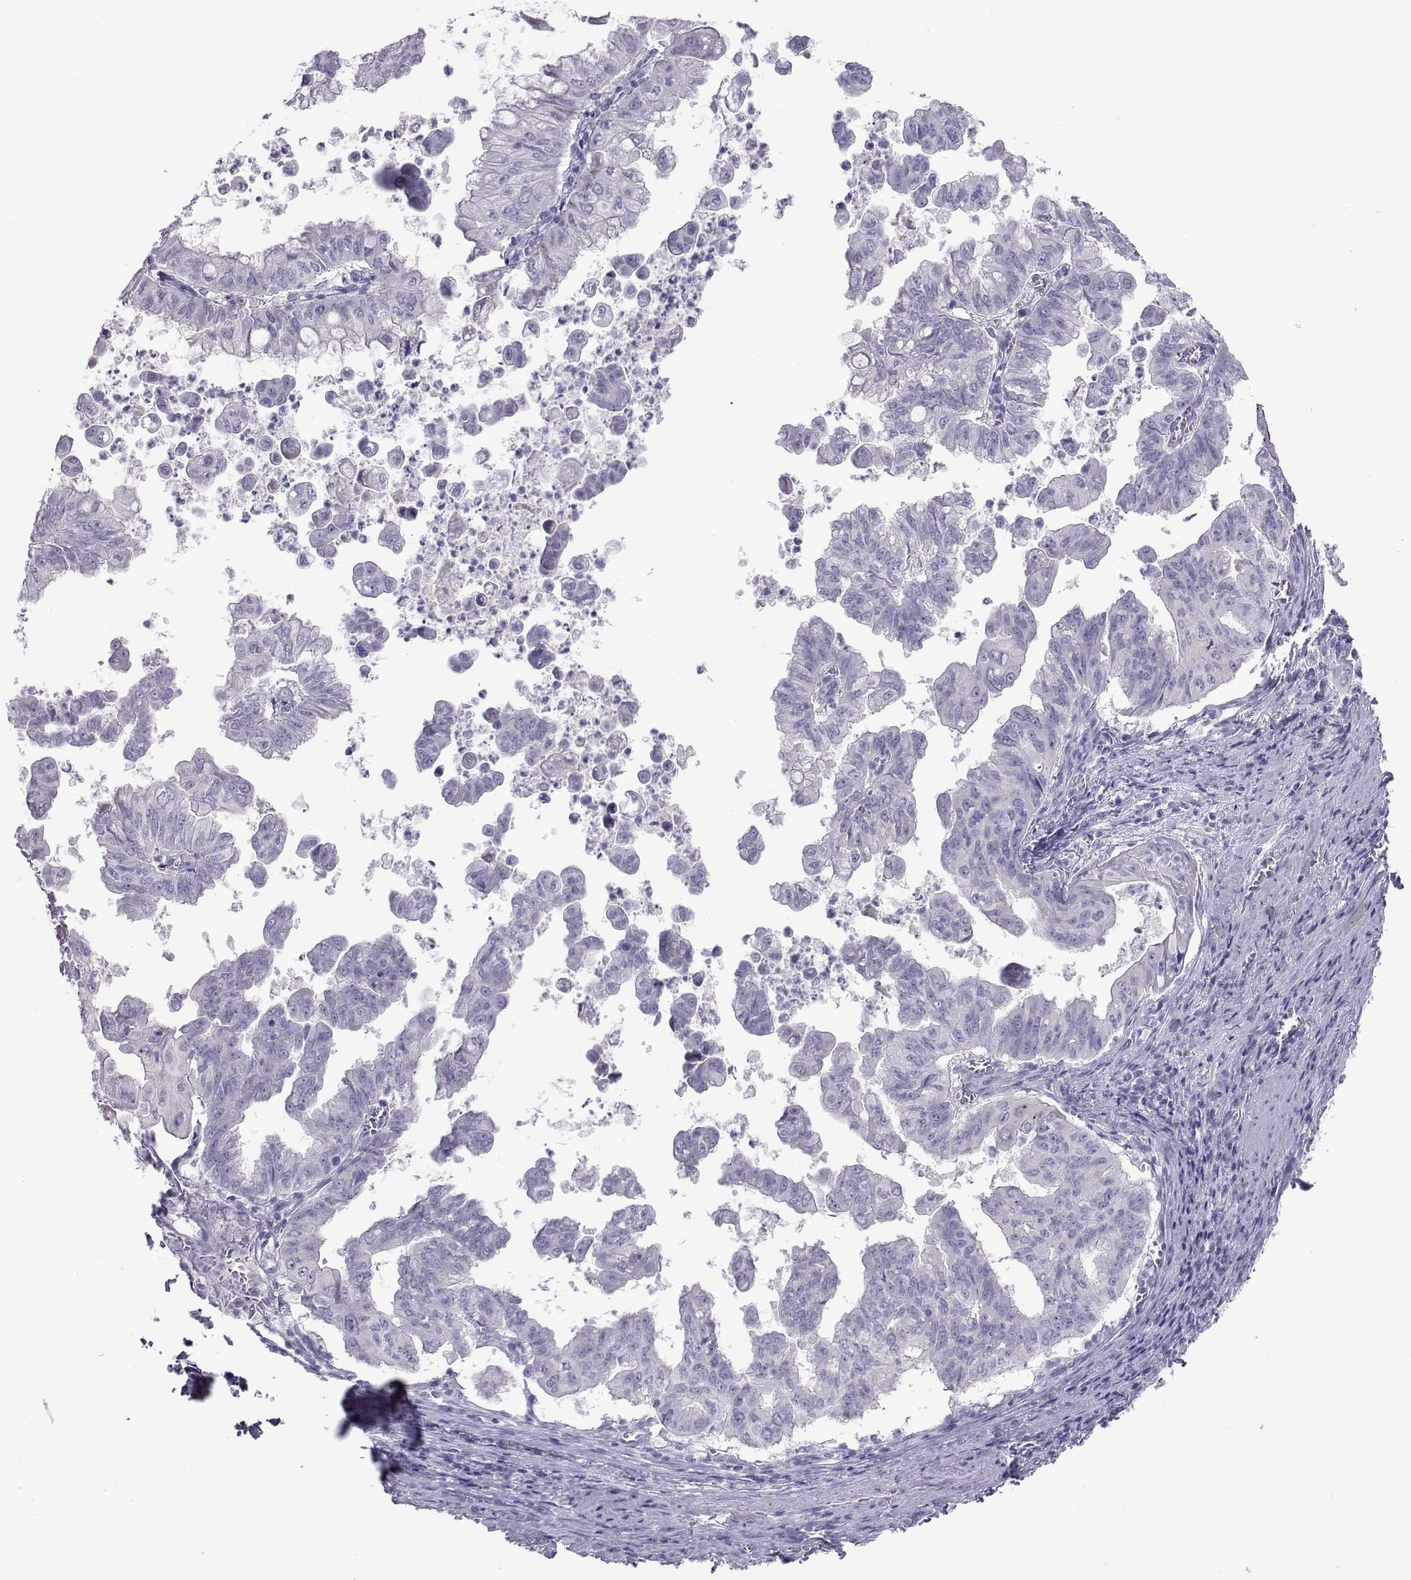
{"staining": {"intensity": "negative", "quantity": "none", "location": "none"}, "tissue": "stomach cancer", "cell_type": "Tumor cells", "image_type": "cancer", "snomed": [{"axis": "morphology", "description": "Adenocarcinoma, NOS"}, {"axis": "topography", "description": "Stomach, upper"}], "caption": "Stomach adenocarcinoma stained for a protein using immunohistochemistry (IHC) reveals no positivity tumor cells.", "gene": "COL22A1", "patient": {"sex": "male", "age": 80}}